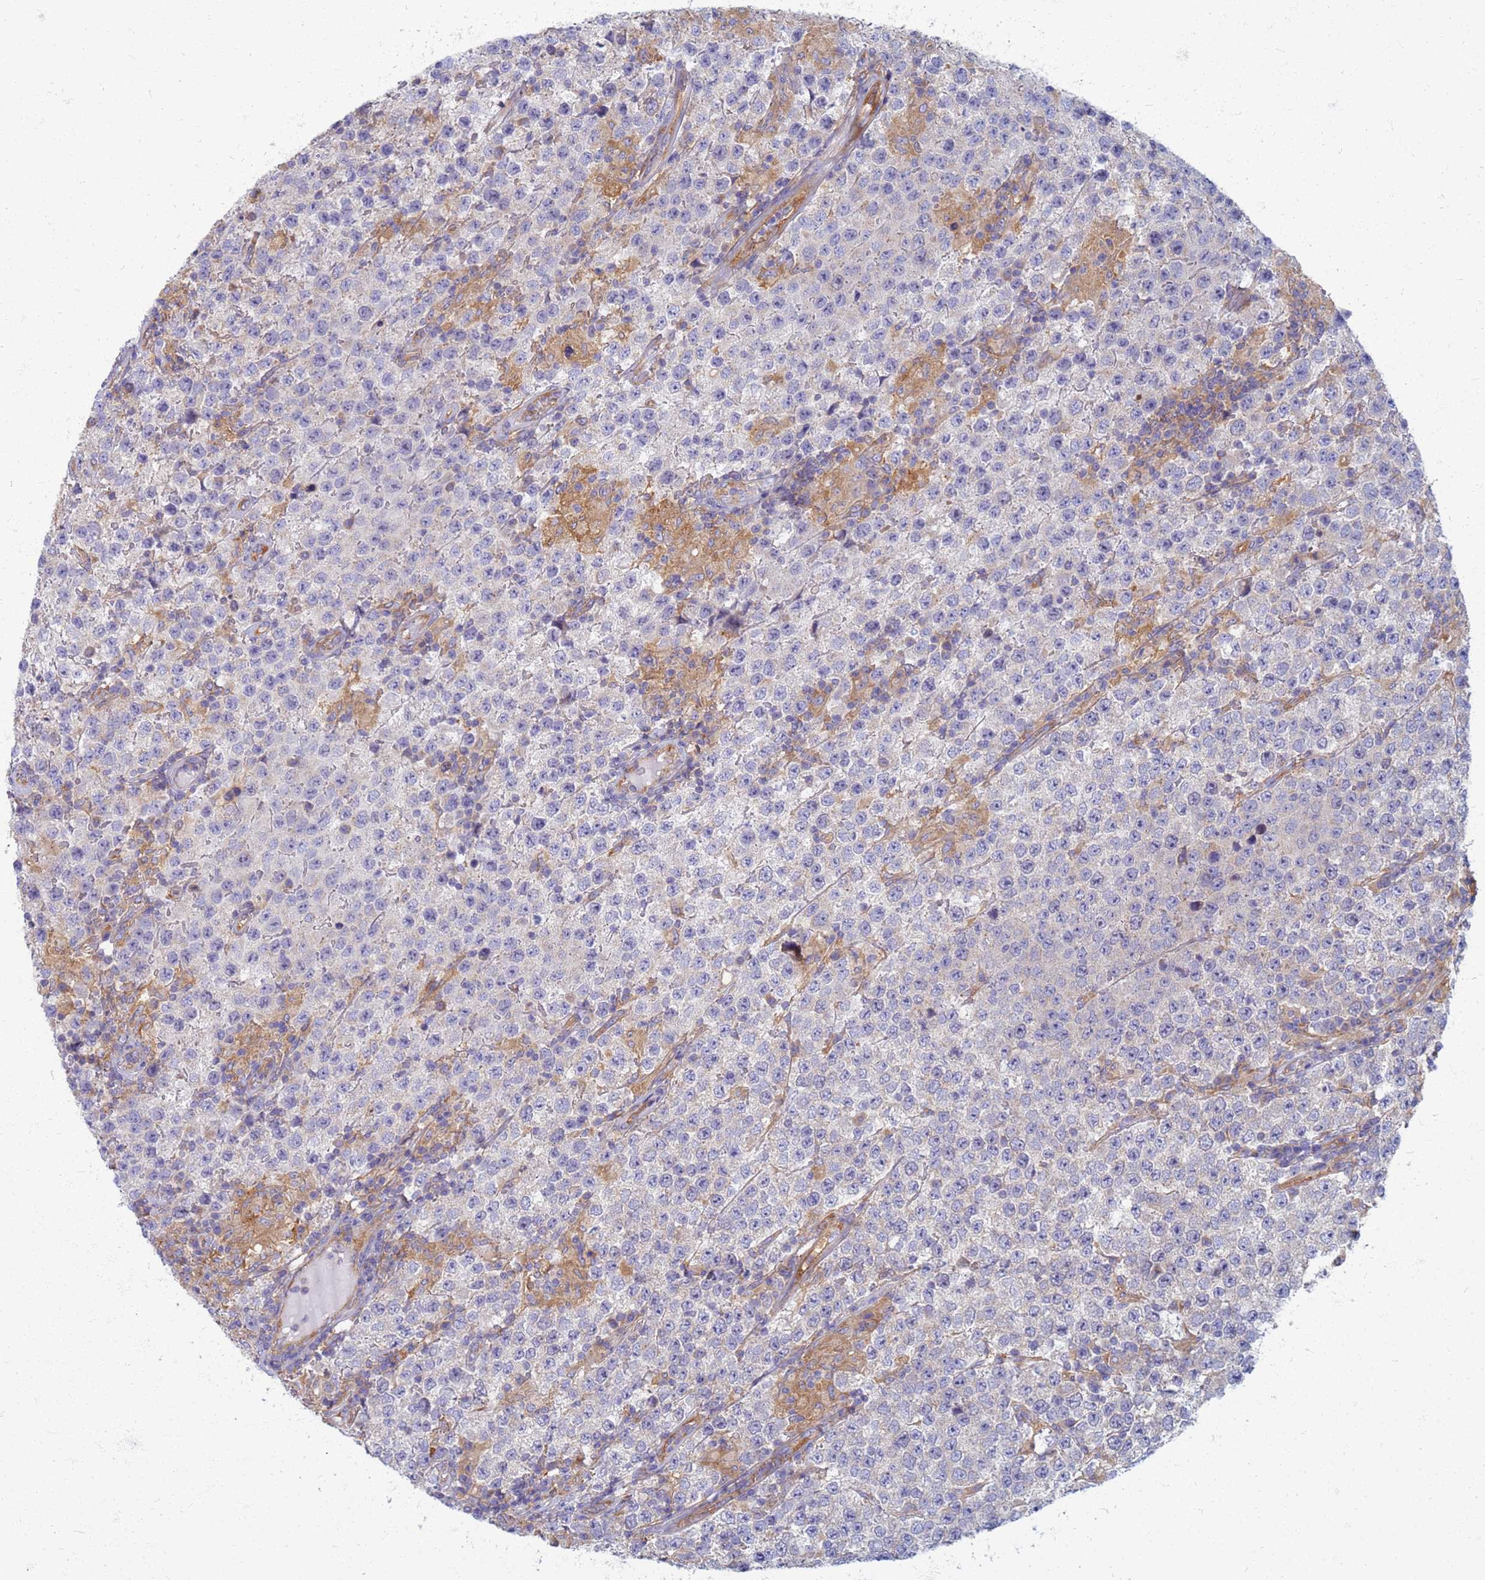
{"staining": {"intensity": "negative", "quantity": "none", "location": "none"}, "tissue": "testis cancer", "cell_type": "Tumor cells", "image_type": "cancer", "snomed": [{"axis": "morphology", "description": "Seminoma, NOS"}, {"axis": "morphology", "description": "Carcinoma, Embryonal, NOS"}, {"axis": "topography", "description": "Testis"}], "caption": "Tumor cells are negative for brown protein staining in seminoma (testis). (Stains: DAB (3,3'-diaminobenzidine) immunohistochemistry with hematoxylin counter stain, Microscopy: brightfield microscopy at high magnification).", "gene": "EEA1", "patient": {"sex": "male", "age": 41}}